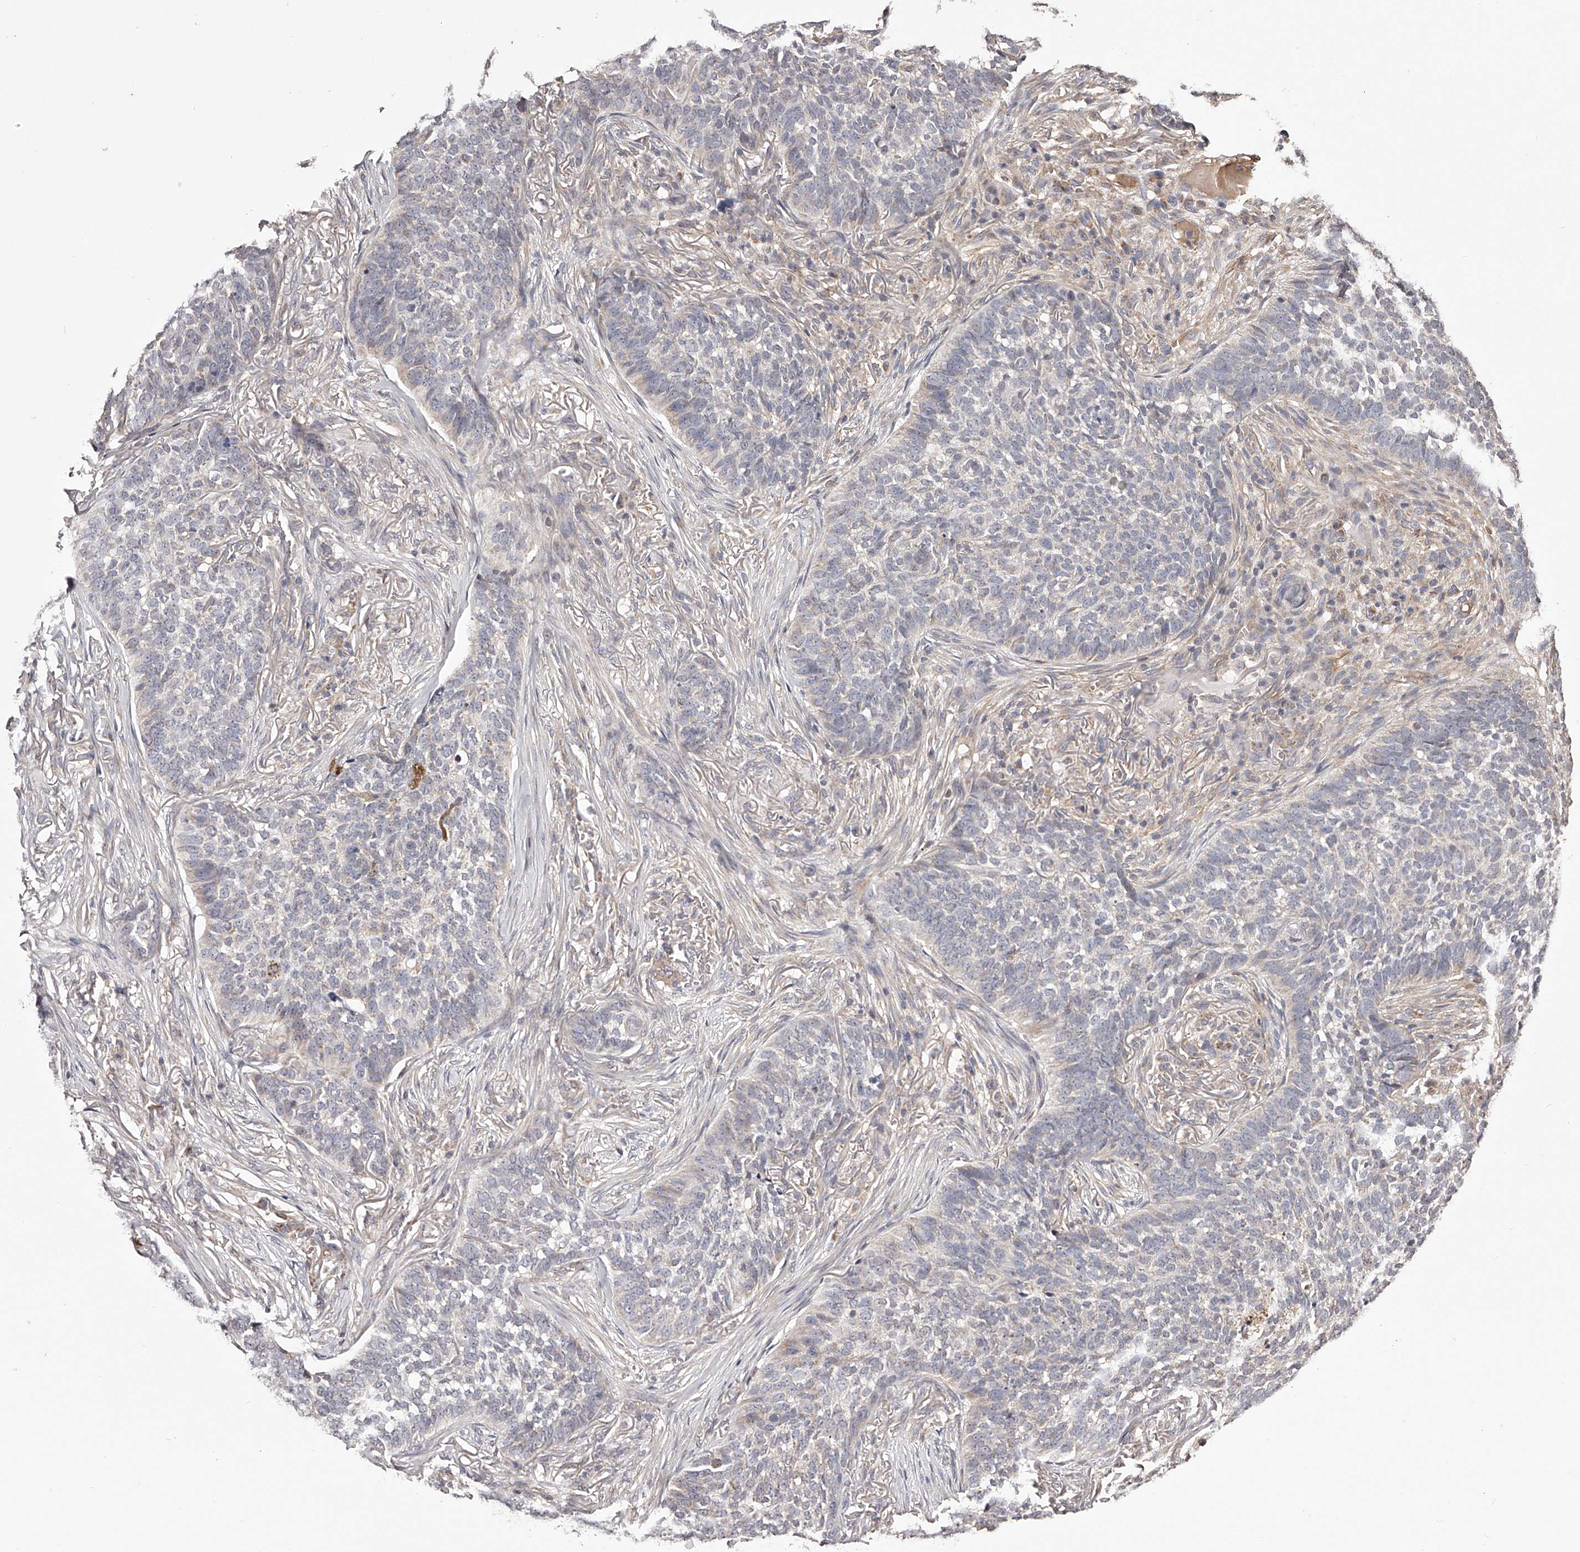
{"staining": {"intensity": "negative", "quantity": "none", "location": "none"}, "tissue": "skin cancer", "cell_type": "Tumor cells", "image_type": "cancer", "snomed": [{"axis": "morphology", "description": "Basal cell carcinoma"}, {"axis": "topography", "description": "Skin"}], "caption": "Micrograph shows no significant protein staining in tumor cells of skin basal cell carcinoma. (Stains: DAB (3,3'-diaminobenzidine) IHC with hematoxylin counter stain, Microscopy: brightfield microscopy at high magnification).", "gene": "USP21", "patient": {"sex": "male", "age": 85}}